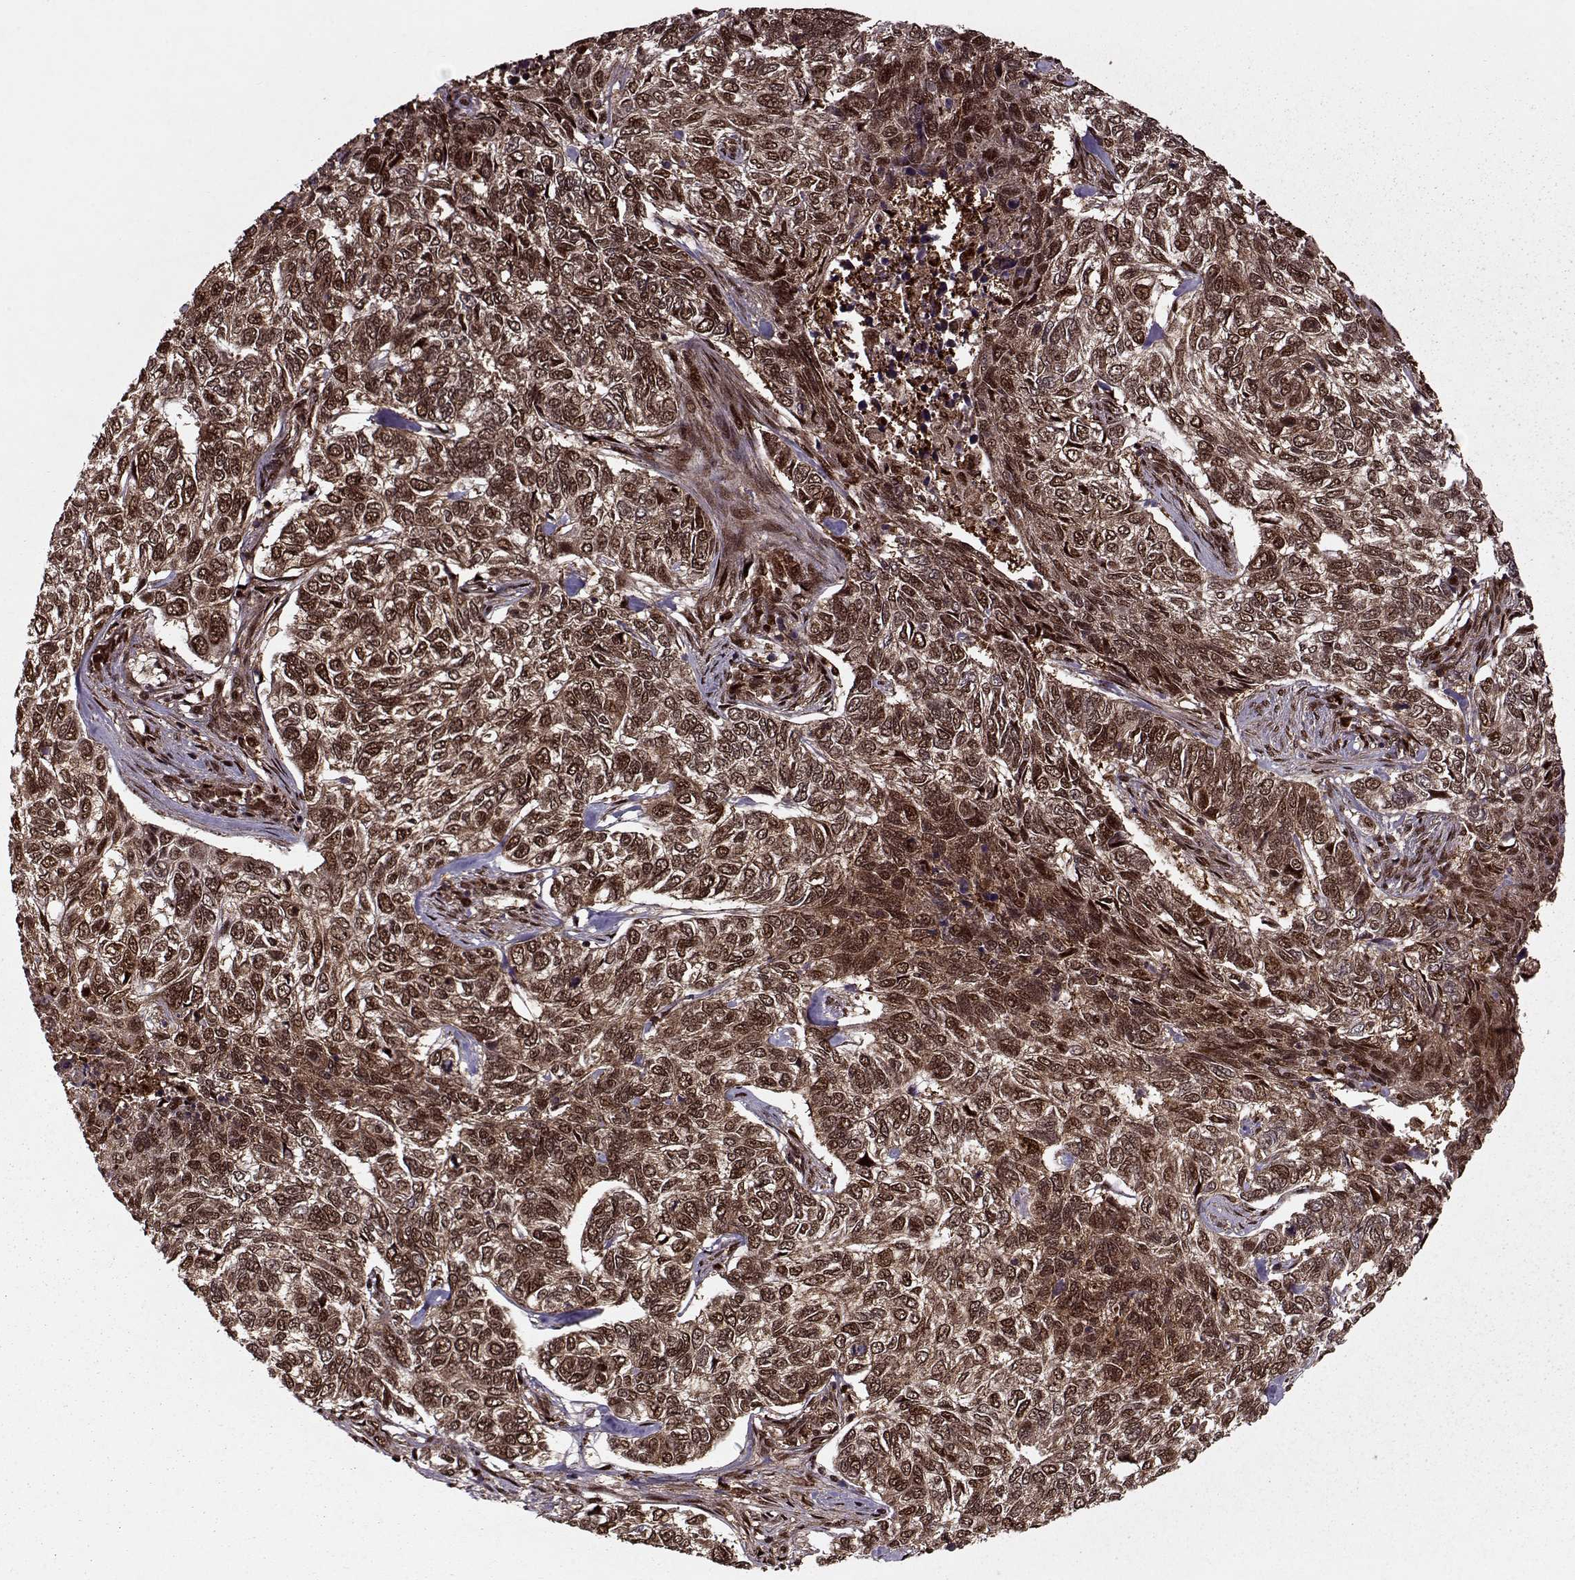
{"staining": {"intensity": "strong", "quantity": ">75%", "location": "cytoplasmic/membranous,nuclear"}, "tissue": "skin cancer", "cell_type": "Tumor cells", "image_type": "cancer", "snomed": [{"axis": "morphology", "description": "Basal cell carcinoma"}, {"axis": "topography", "description": "Skin"}], "caption": "Protein expression analysis of human basal cell carcinoma (skin) reveals strong cytoplasmic/membranous and nuclear staining in approximately >75% of tumor cells. Using DAB (brown) and hematoxylin (blue) stains, captured at high magnification using brightfield microscopy.", "gene": "PSMA7", "patient": {"sex": "female", "age": 65}}